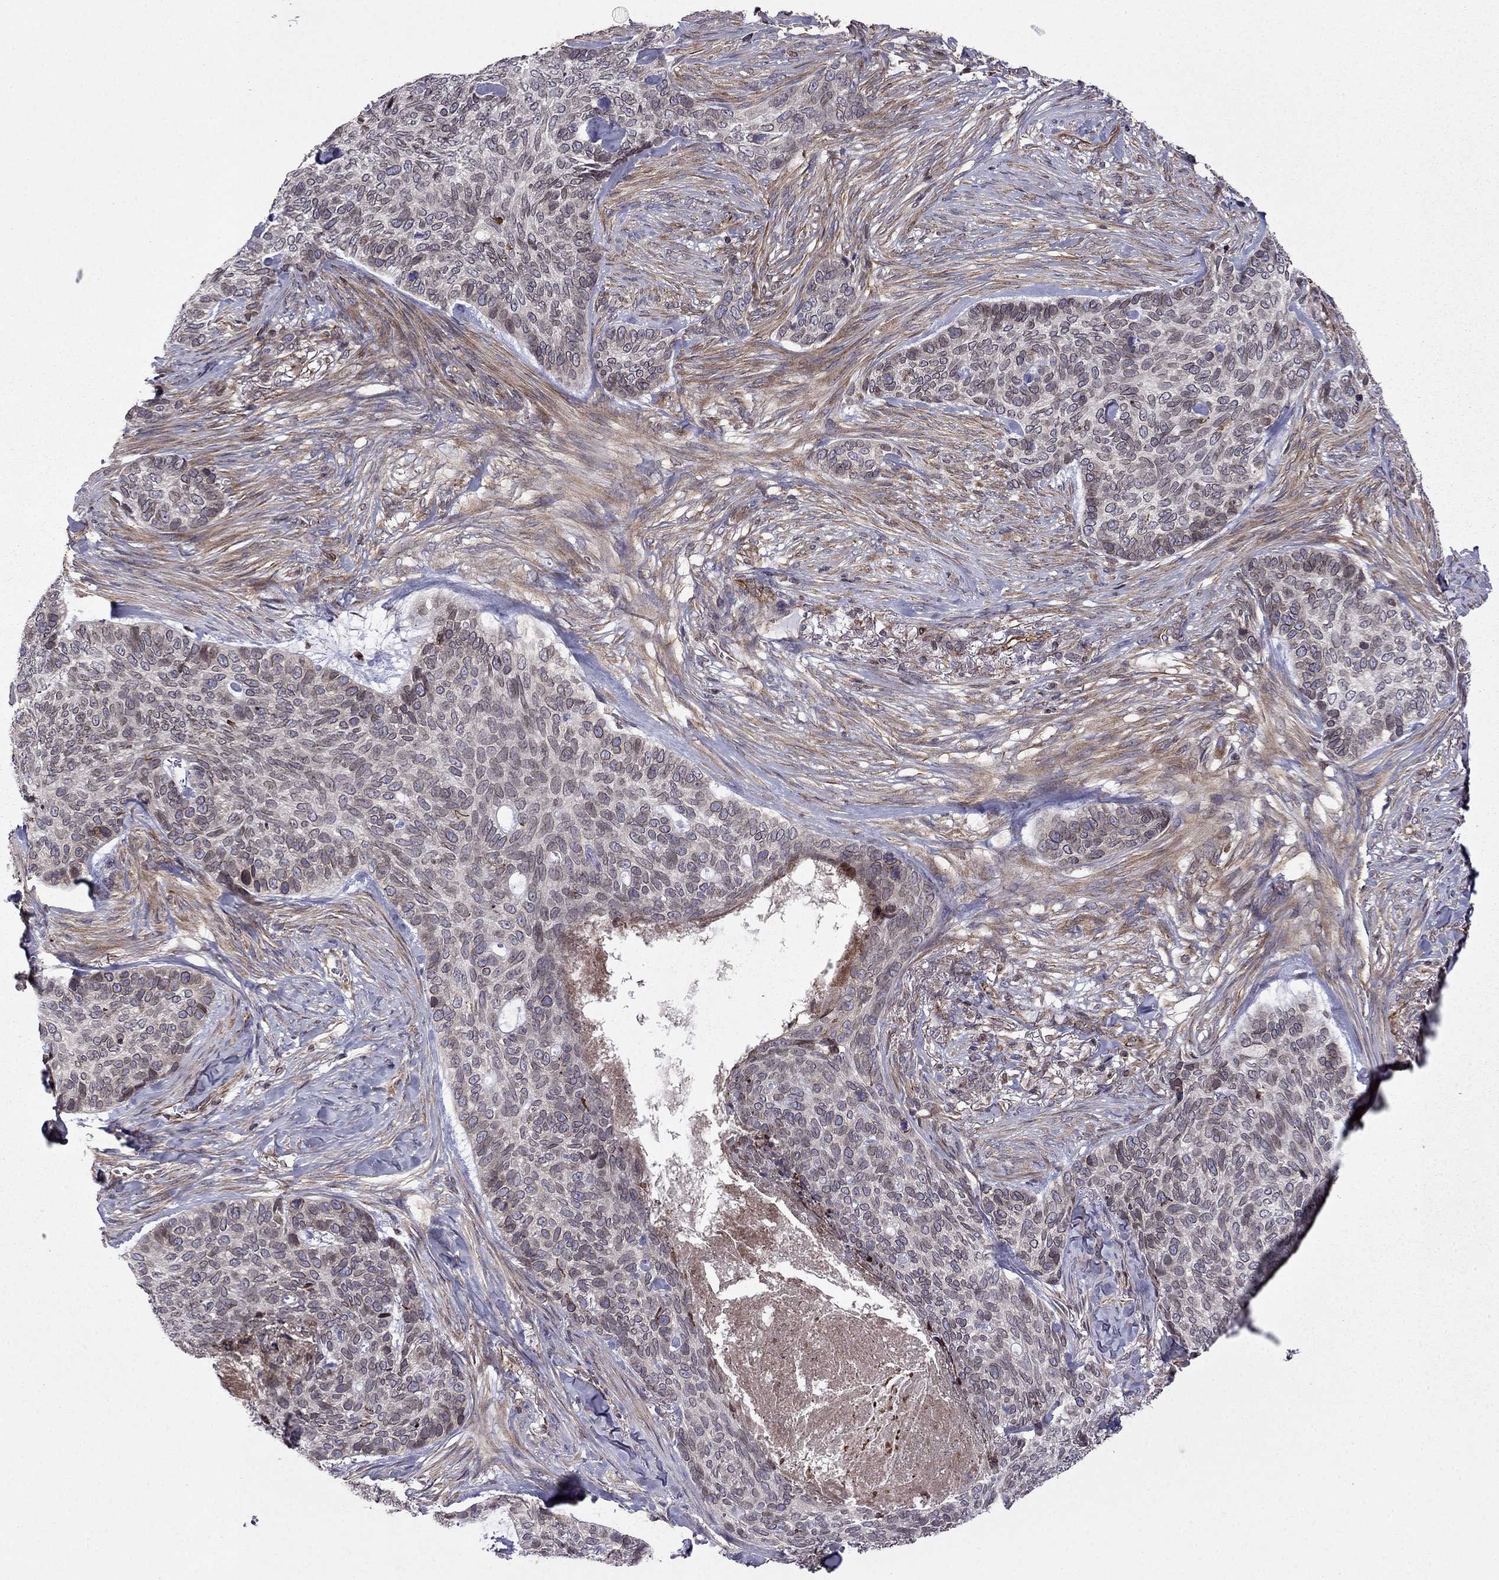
{"staining": {"intensity": "negative", "quantity": "none", "location": "none"}, "tissue": "skin cancer", "cell_type": "Tumor cells", "image_type": "cancer", "snomed": [{"axis": "morphology", "description": "Basal cell carcinoma"}, {"axis": "topography", "description": "Skin"}], "caption": "Tumor cells show no significant expression in basal cell carcinoma (skin). (Stains: DAB (3,3'-diaminobenzidine) IHC with hematoxylin counter stain, Microscopy: brightfield microscopy at high magnification).", "gene": "CDC42BPA", "patient": {"sex": "female", "age": 69}}